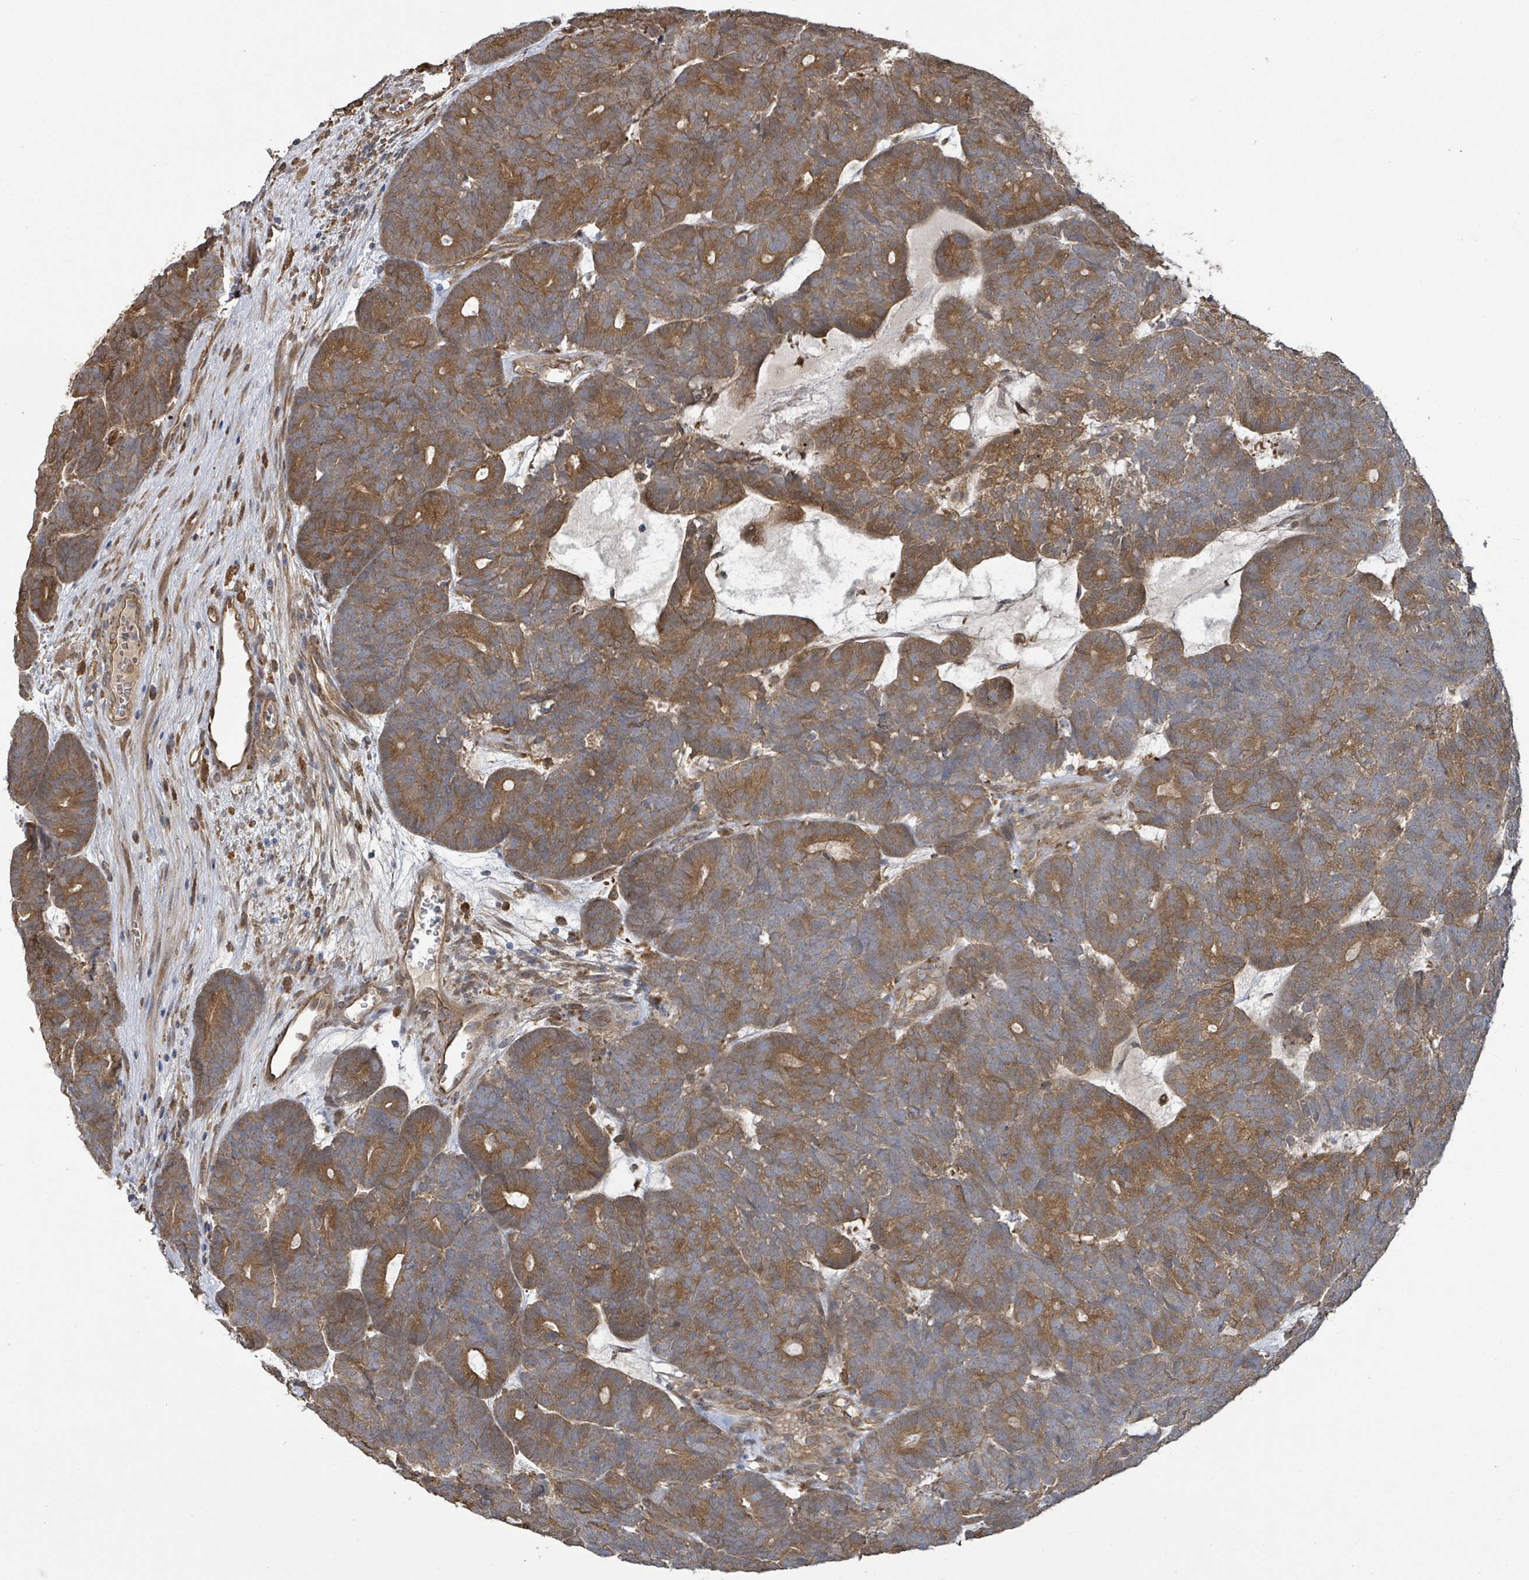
{"staining": {"intensity": "moderate", "quantity": ">75%", "location": "cytoplasmic/membranous"}, "tissue": "head and neck cancer", "cell_type": "Tumor cells", "image_type": "cancer", "snomed": [{"axis": "morphology", "description": "Adenocarcinoma, NOS"}, {"axis": "topography", "description": "Head-Neck"}], "caption": "Tumor cells show medium levels of moderate cytoplasmic/membranous positivity in about >75% of cells in human head and neck cancer (adenocarcinoma). The staining is performed using DAB brown chromogen to label protein expression. The nuclei are counter-stained blue using hematoxylin.", "gene": "ARPIN", "patient": {"sex": "female", "age": 81}}